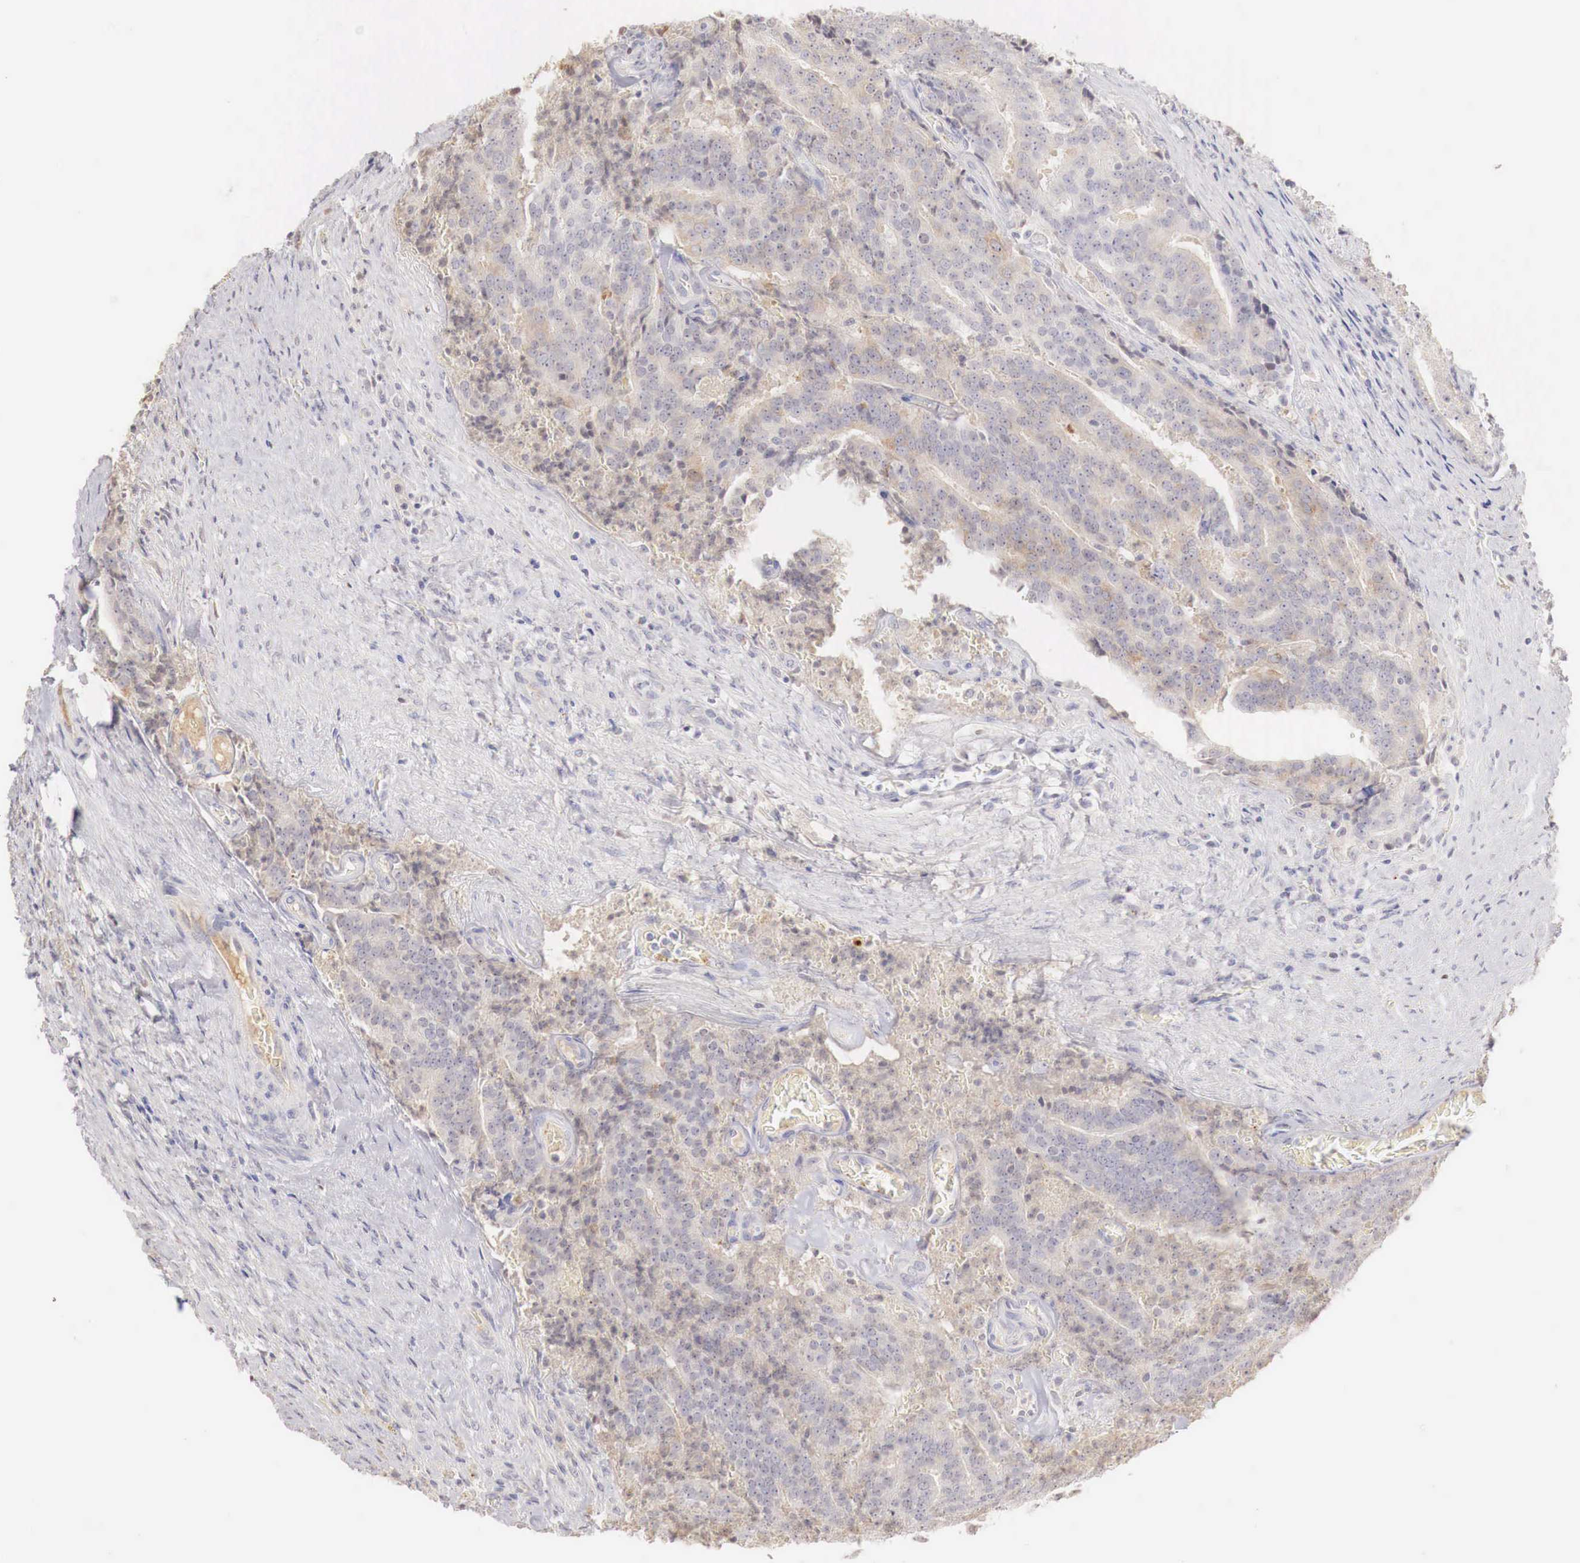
{"staining": {"intensity": "weak", "quantity": "25%-75%", "location": "cytoplasmic/membranous"}, "tissue": "prostate cancer", "cell_type": "Tumor cells", "image_type": "cancer", "snomed": [{"axis": "morphology", "description": "Adenocarcinoma, Medium grade"}, {"axis": "topography", "description": "Prostate"}], "caption": "Protein positivity by immunohistochemistry shows weak cytoplasmic/membranous expression in about 25%-75% of tumor cells in prostate adenocarcinoma (medium-grade). (brown staining indicates protein expression, while blue staining denotes nuclei).", "gene": "GATA1", "patient": {"sex": "male", "age": 65}}